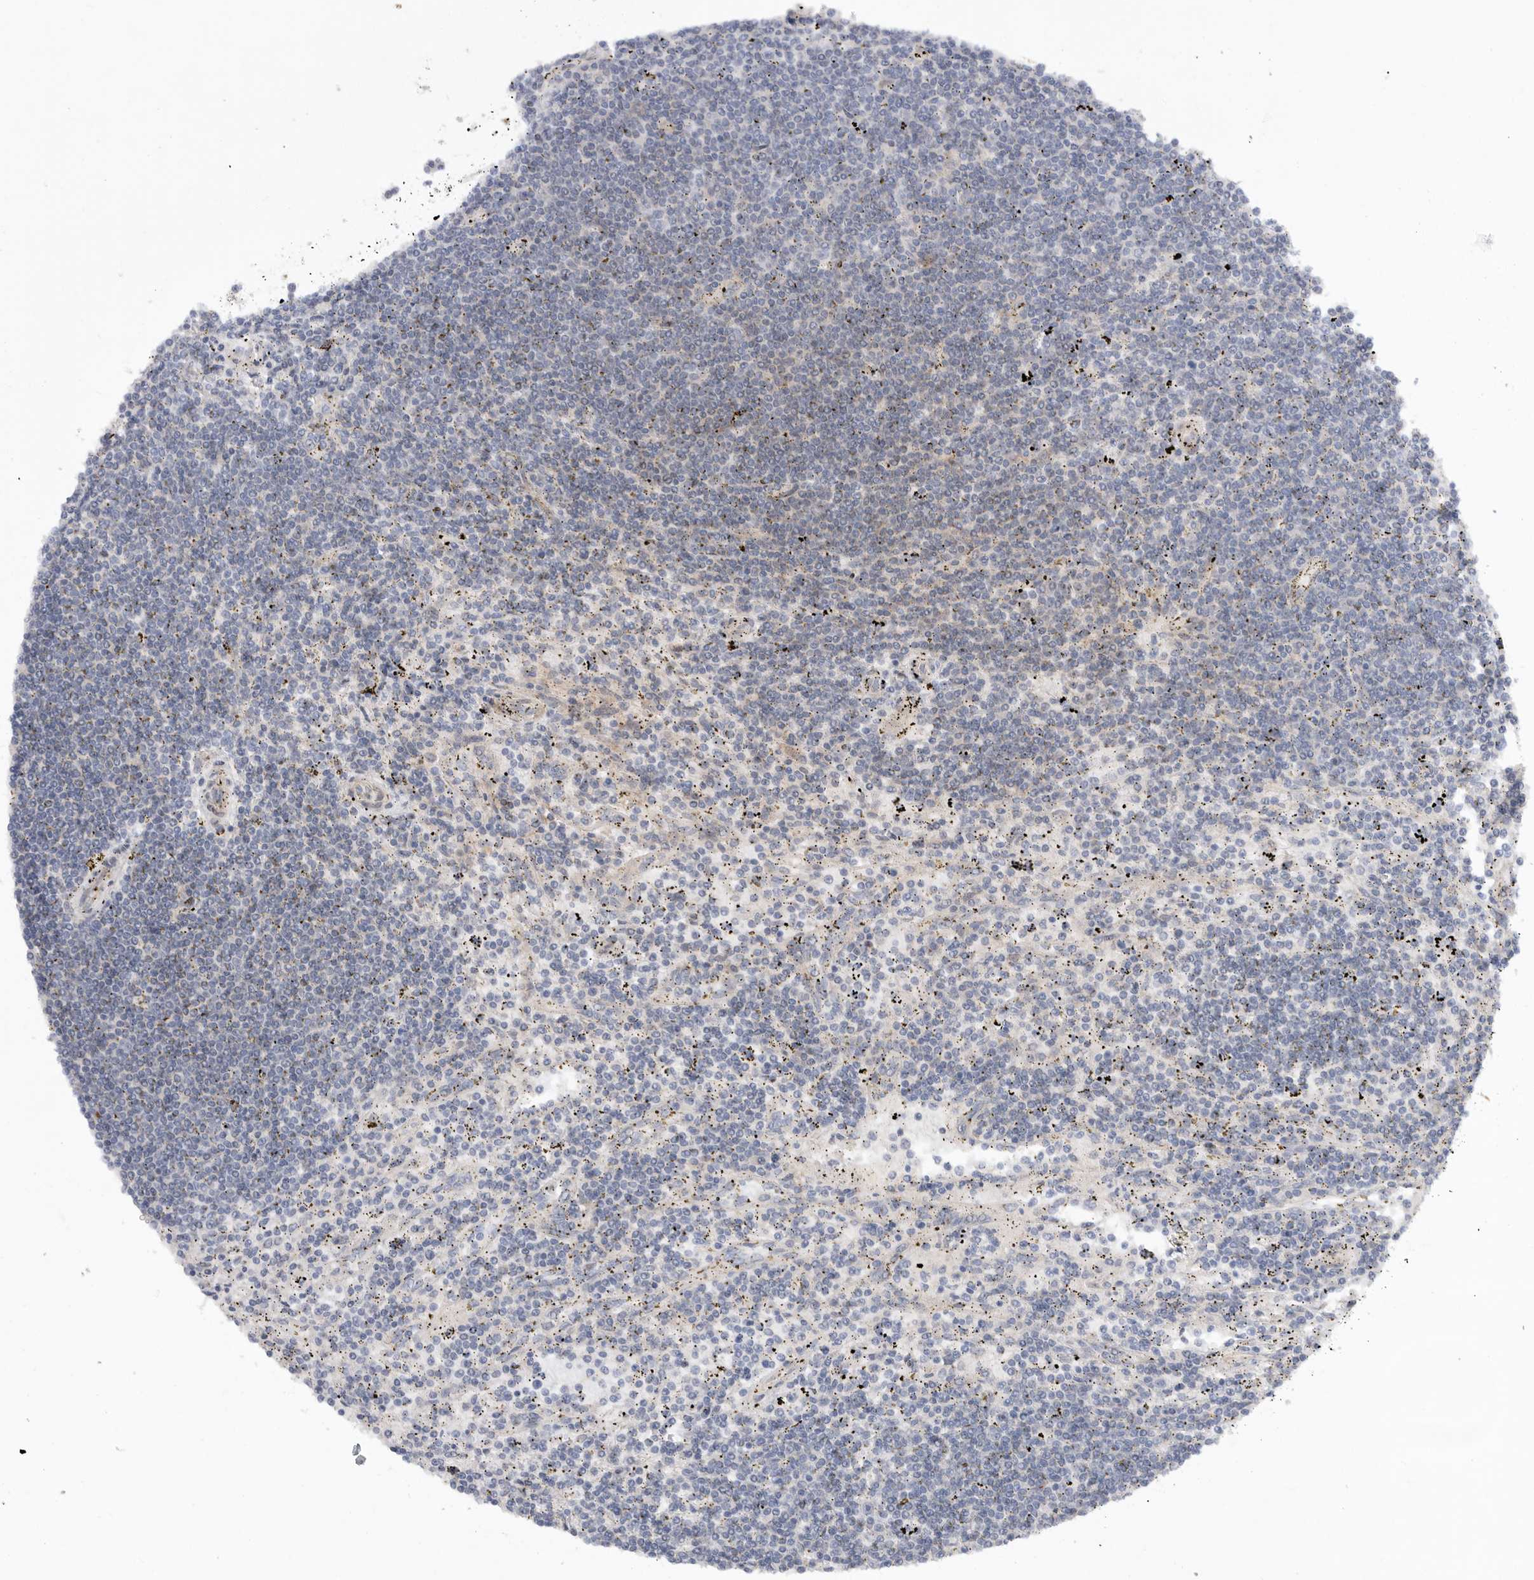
{"staining": {"intensity": "negative", "quantity": "none", "location": "none"}, "tissue": "lymphoma", "cell_type": "Tumor cells", "image_type": "cancer", "snomed": [{"axis": "morphology", "description": "Malignant lymphoma, non-Hodgkin's type, Low grade"}, {"axis": "topography", "description": "Spleen"}], "caption": "A high-resolution histopathology image shows immunohistochemistry staining of lymphoma, which displays no significant positivity in tumor cells. (DAB (3,3'-diaminobenzidine) immunohistochemistry (IHC) with hematoxylin counter stain).", "gene": "MTFR1L", "patient": {"sex": "male", "age": 76}}